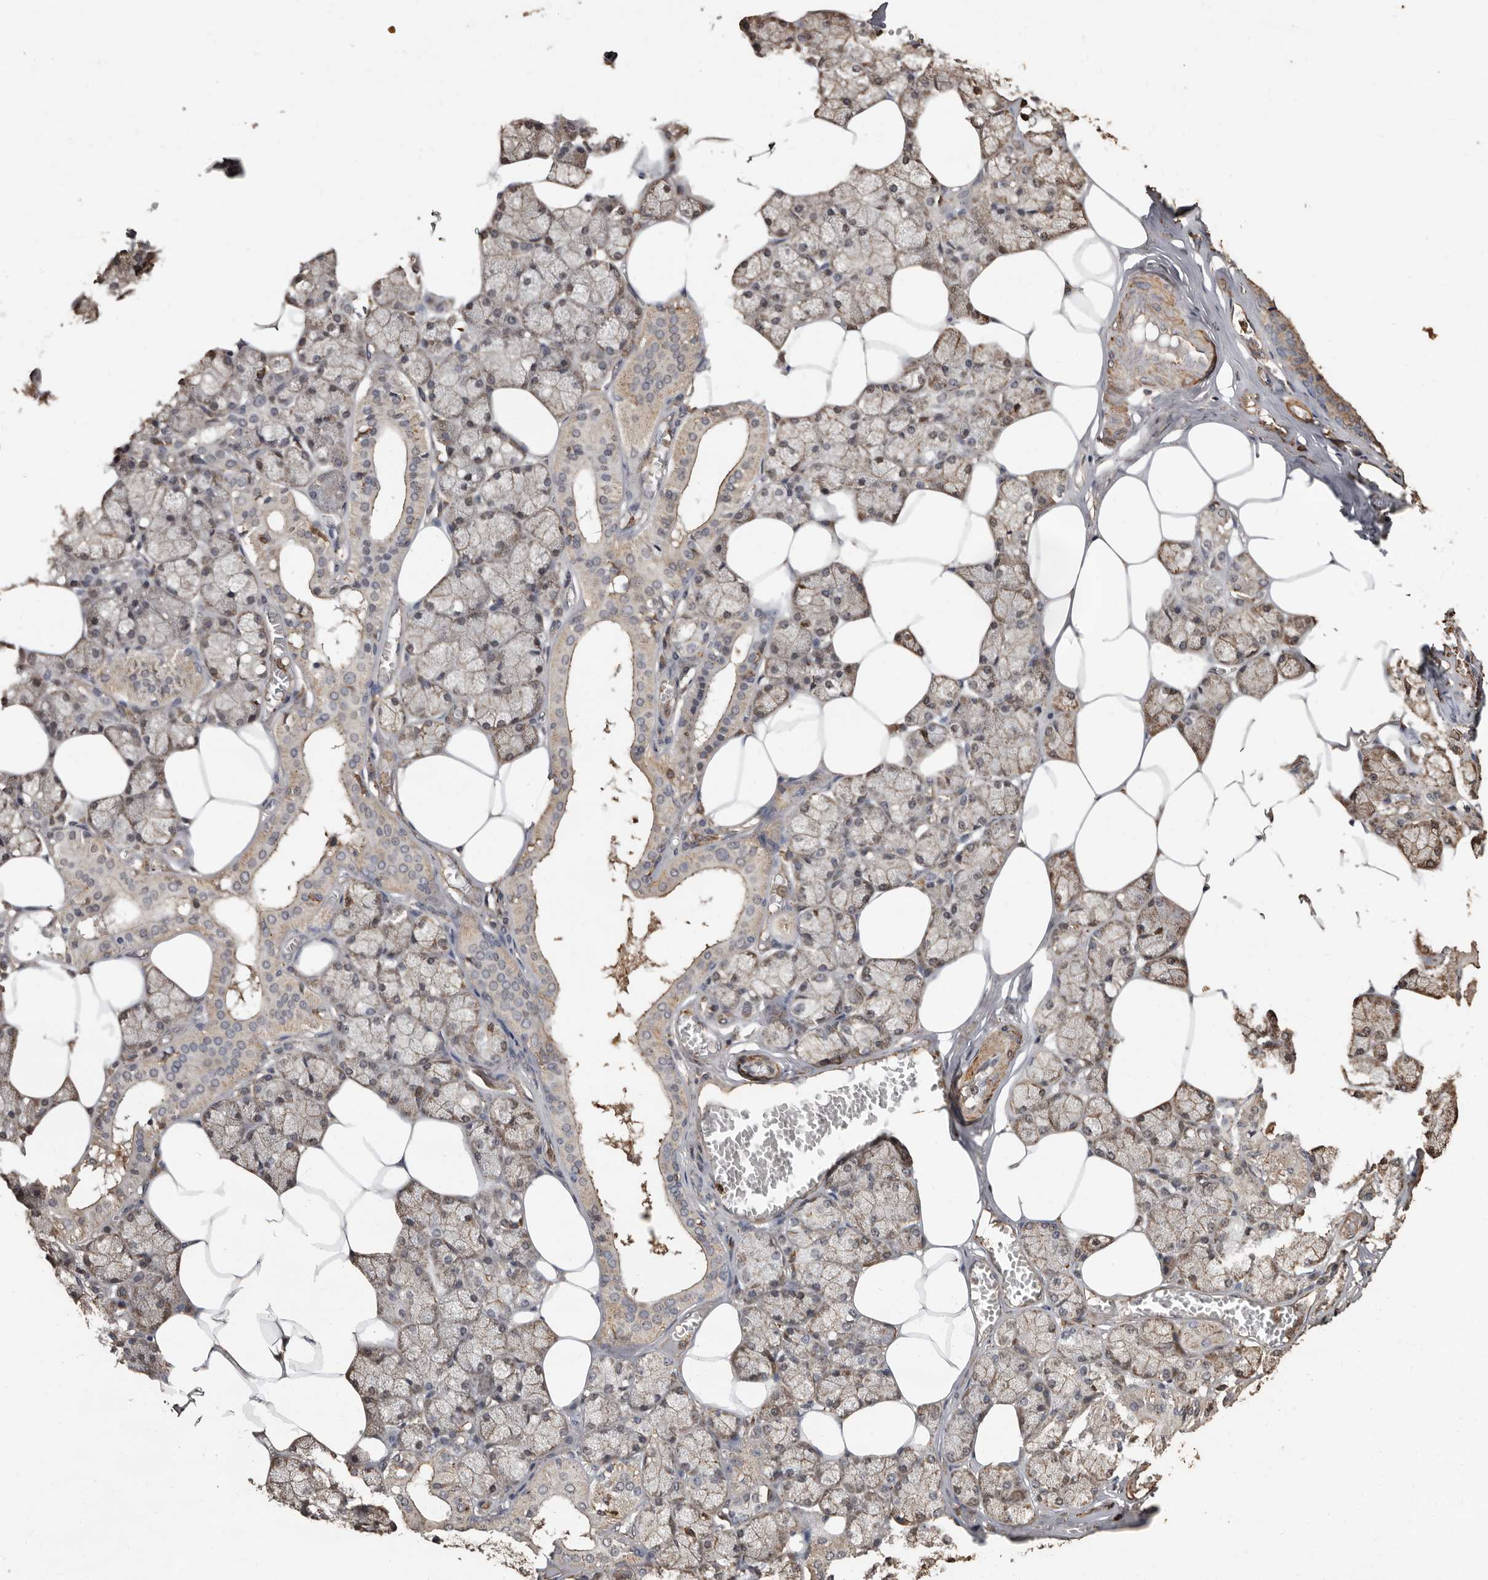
{"staining": {"intensity": "weak", "quantity": "25%-75%", "location": "cytoplasmic/membranous"}, "tissue": "salivary gland", "cell_type": "Glandular cells", "image_type": "normal", "snomed": [{"axis": "morphology", "description": "Normal tissue, NOS"}, {"axis": "topography", "description": "Salivary gland"}], "caption": "A high-resolution micrograph shows IHC staining of normal salivary gland, which displays weak cytoplasmic/membranous expression in approximately 25%-75% of glandular cells. (IHC, brightfield microscopy, high magnification).", "gene": "GSK3A", "patient": {"sex": "male", "age": 62}}